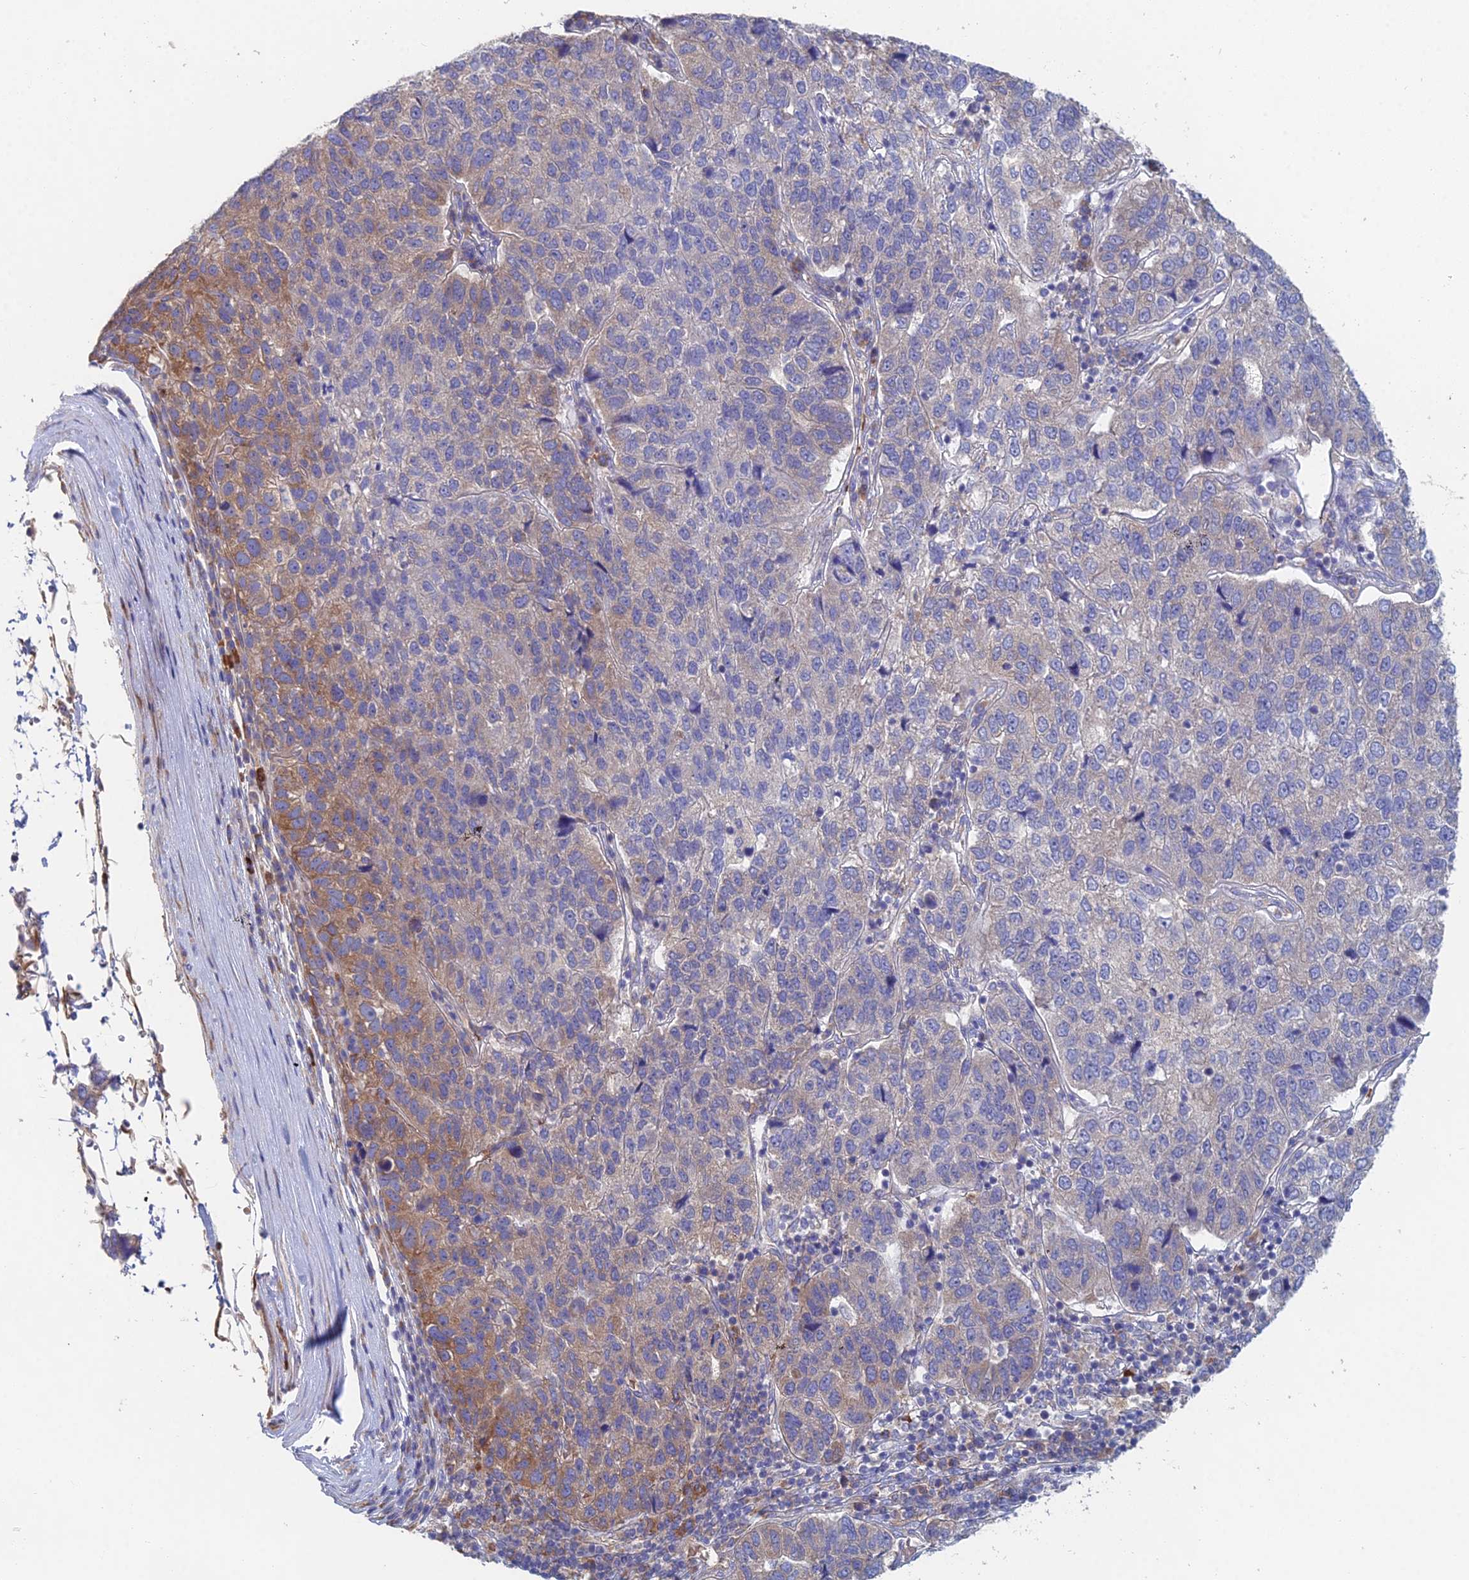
{"staining": {"intensity": "moderate", "quantity": "<25%", "location": "cytoplasmic/membranous"}, "tissue": "pancreatic cancer", "cell_type": "Tumor cells", "image_type": "cancer", "snomed": [{"axis": "morphology", "description": "Adenocarcinoma, NOS"}, {"axis": "topography", "description": "Pancreas"}], "caption": "Immunohistochemical staining of human pancreatic cancer exhibits low levels of moderate cytoplasmic/membranous protein positivity in about <25% of tumor cells.", "gene": "ELOF1", "patient": {"sex": "female", "age": 61}}